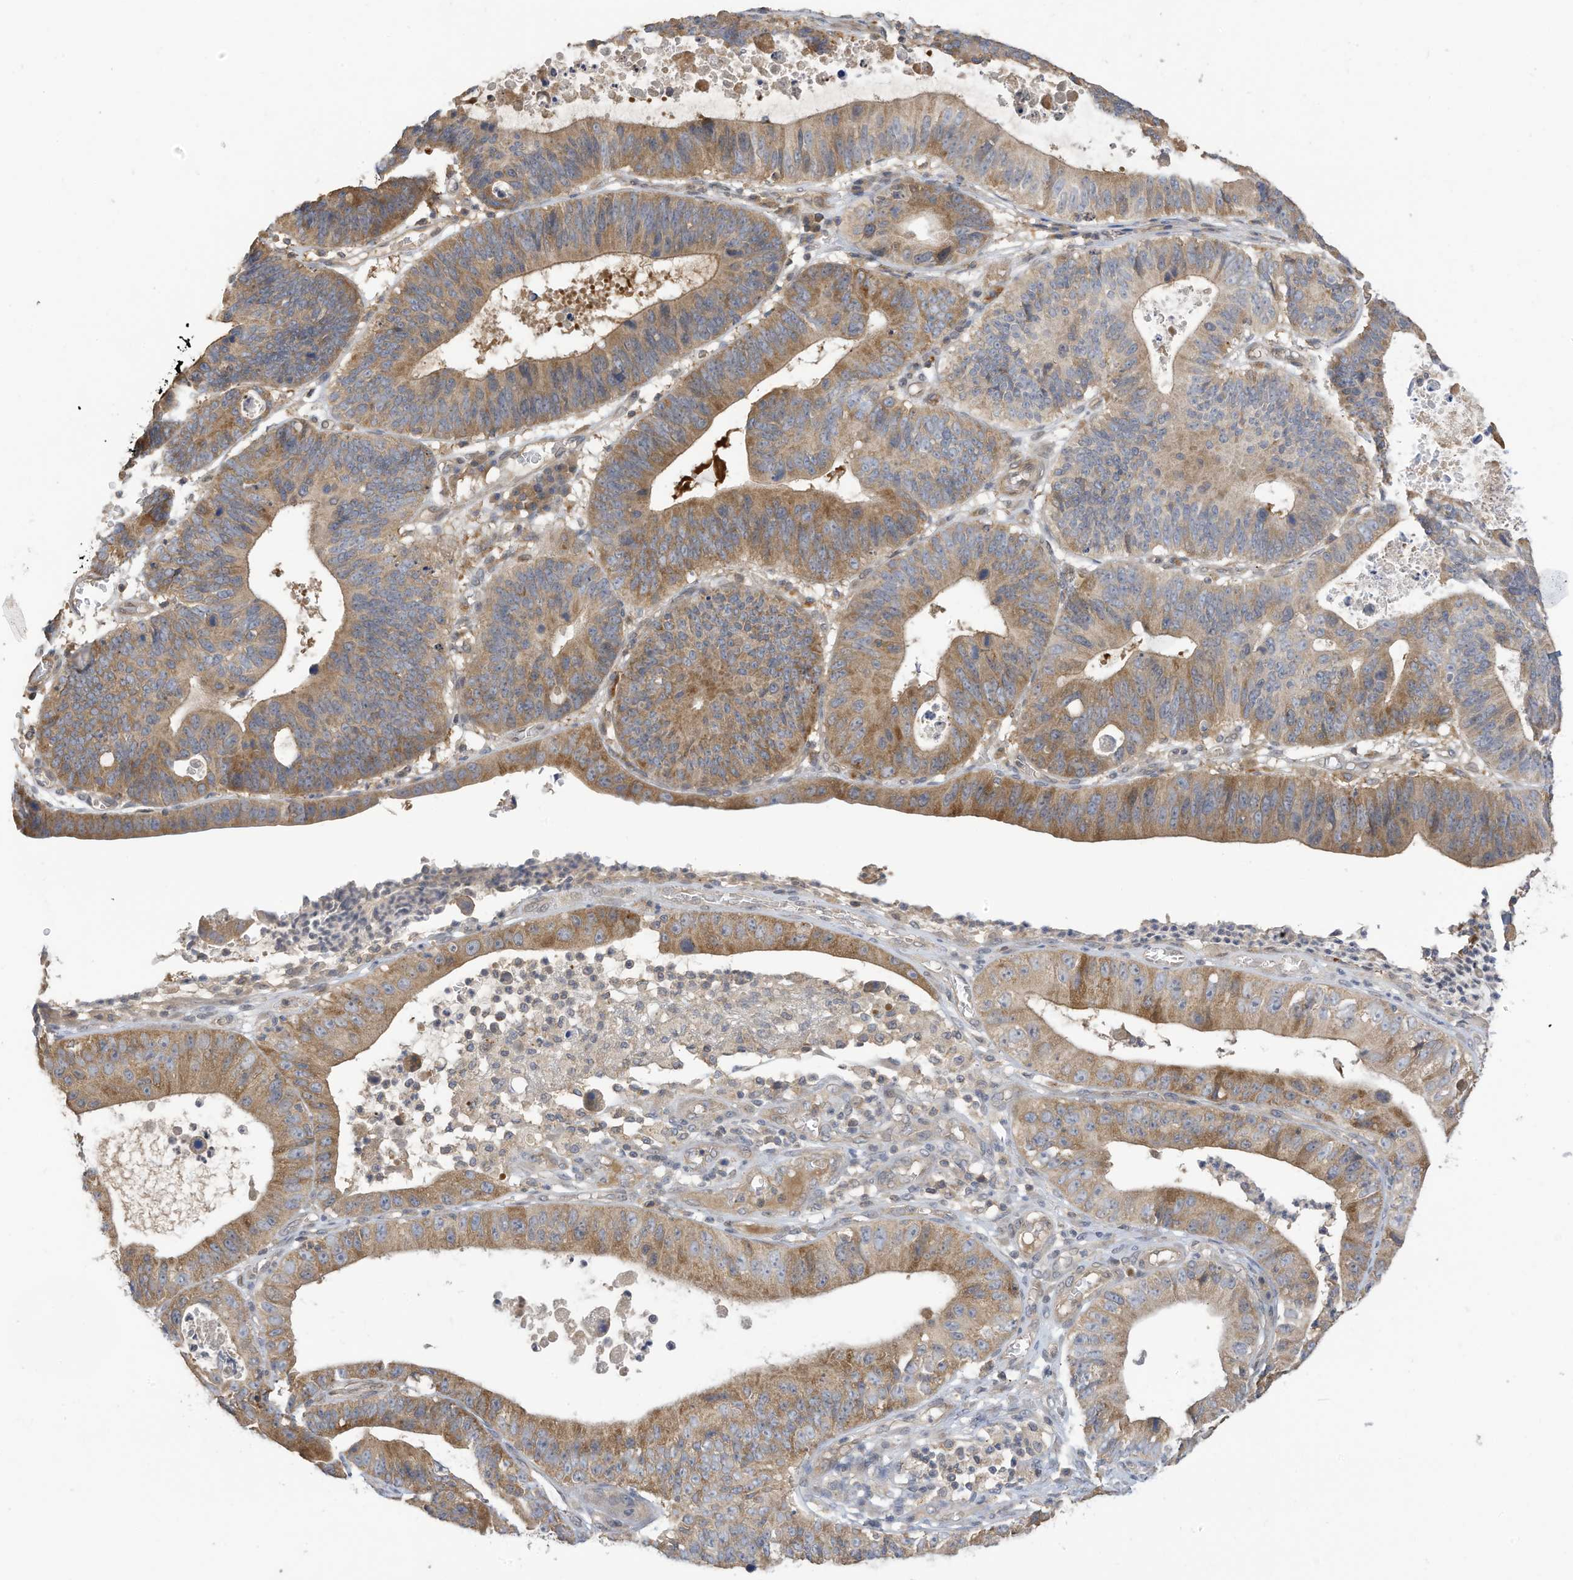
{"staining": {"intensity": "moderate", "quantity": ">75%", "location": "cytoplasmic/membranous"}, "tissue": "stomach cancer", "cell_type": "Tumor cells", "image_type": "cancer", "snomed": [{"axis": "morphology", "description": "Adenocarcinoma, NOS"}, {"axis": "topography", "description": "Stomach"}], "caption": "Adenocarcinoma (stomach) tissue demonstrates moderate cytoplasmic/membranous positivity in about >75% of tumor cells, visualized by immunohistochemistry.", "gene": "REC8", "patient": {"sex": "male", "age": 59}}